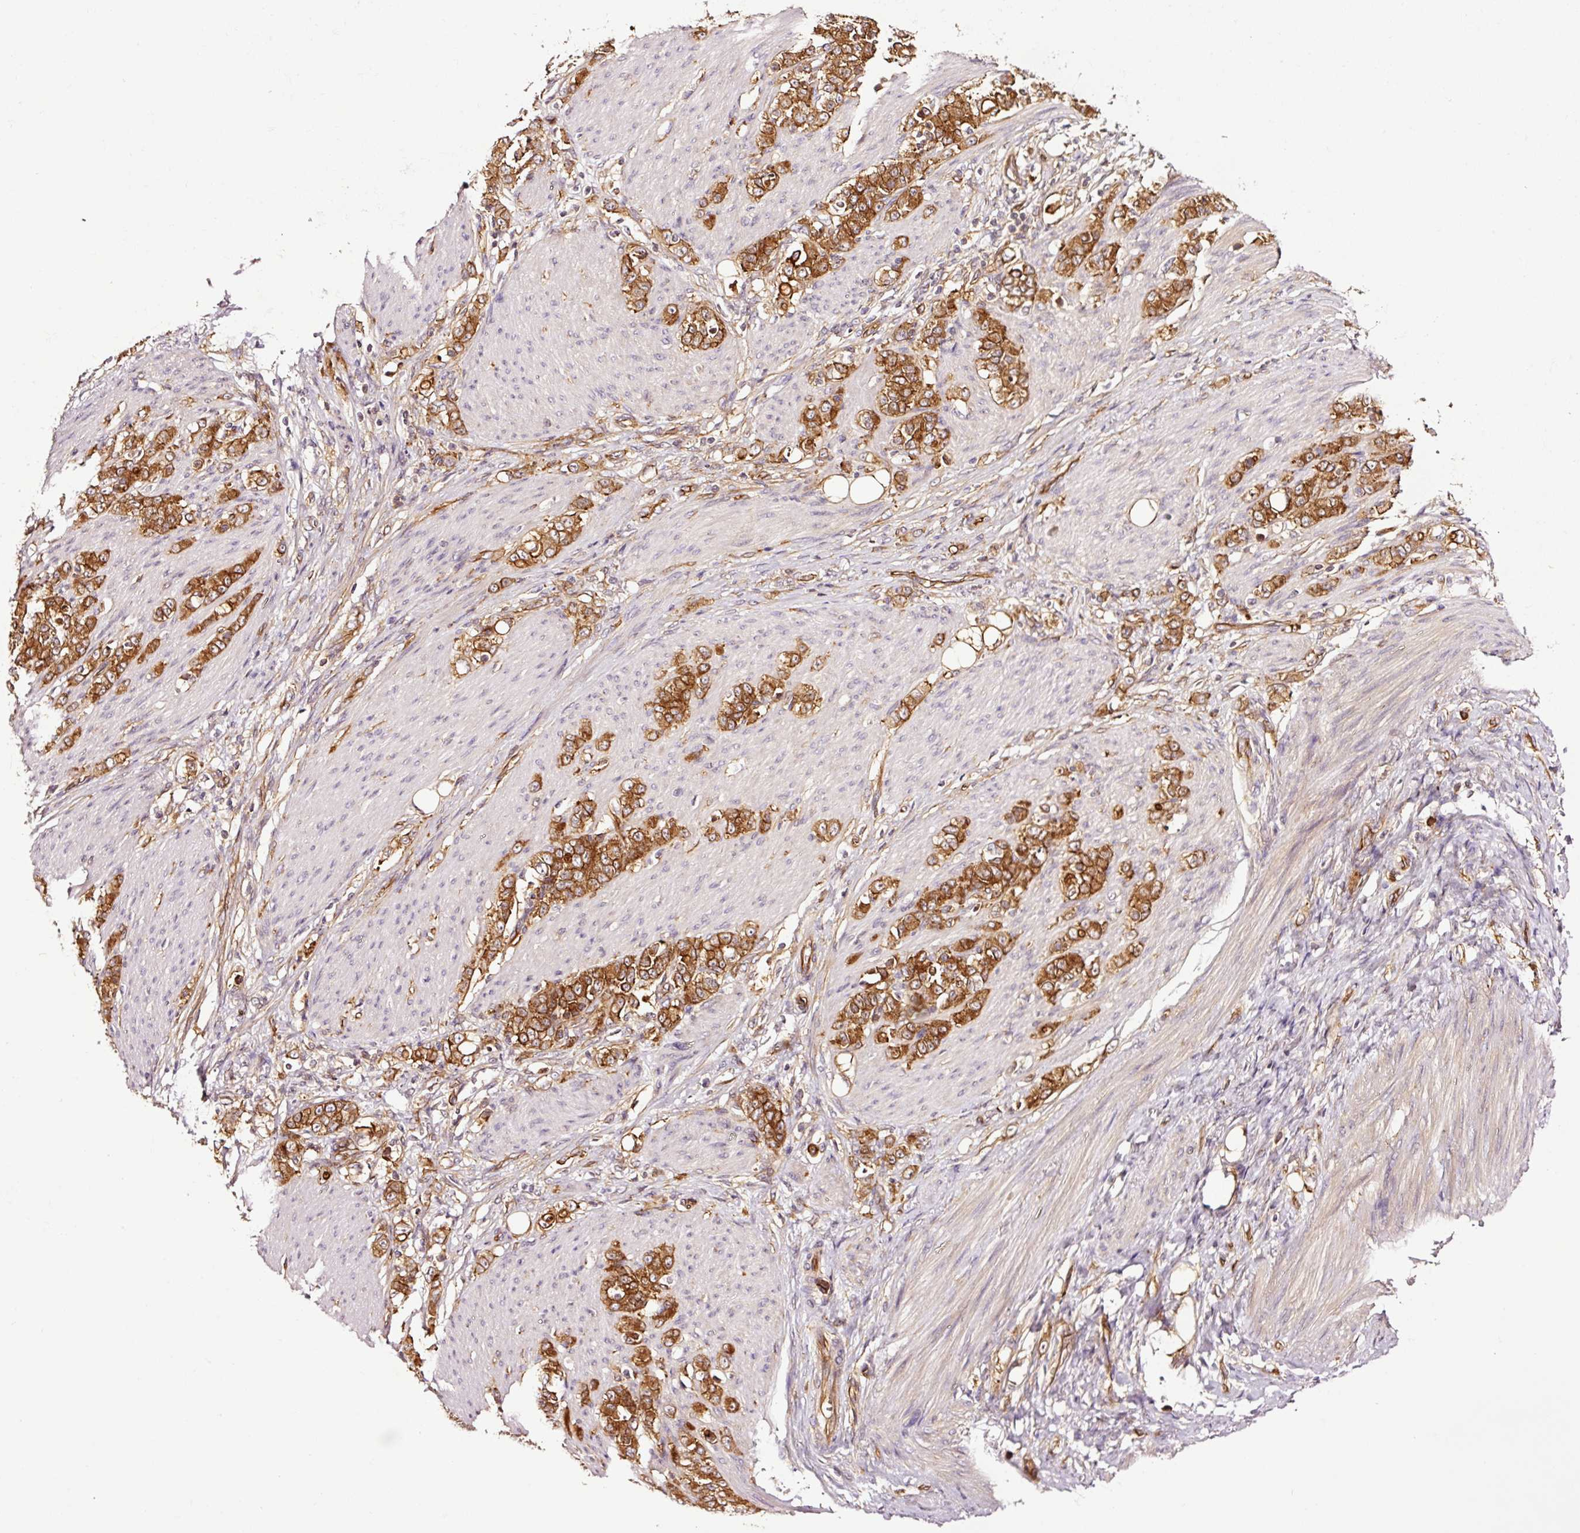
{"staining": {"intensity": "strong", "quantity": ">75%", "location": "cytoplasmic/membranous"}, "tissue": "stomach cancer", "cell_type": "Tumor cells", "image_type": "cancer", "snomed": [{"axis": "morphology", "description": "Adenocarcinoma, NOS"}, {"axis": "topography", "description": "Stomach"}], "caption": "Immunohistochemistry micrograph of stomach cancer (adenocarcinoma) stained for a protein (brown), which displays high levels of strong cytoplasmic/membranous positivity in approximately >75% of tumor cells.", "gene": "METAP1", "patient": {"sex": "female", "age": 79}}